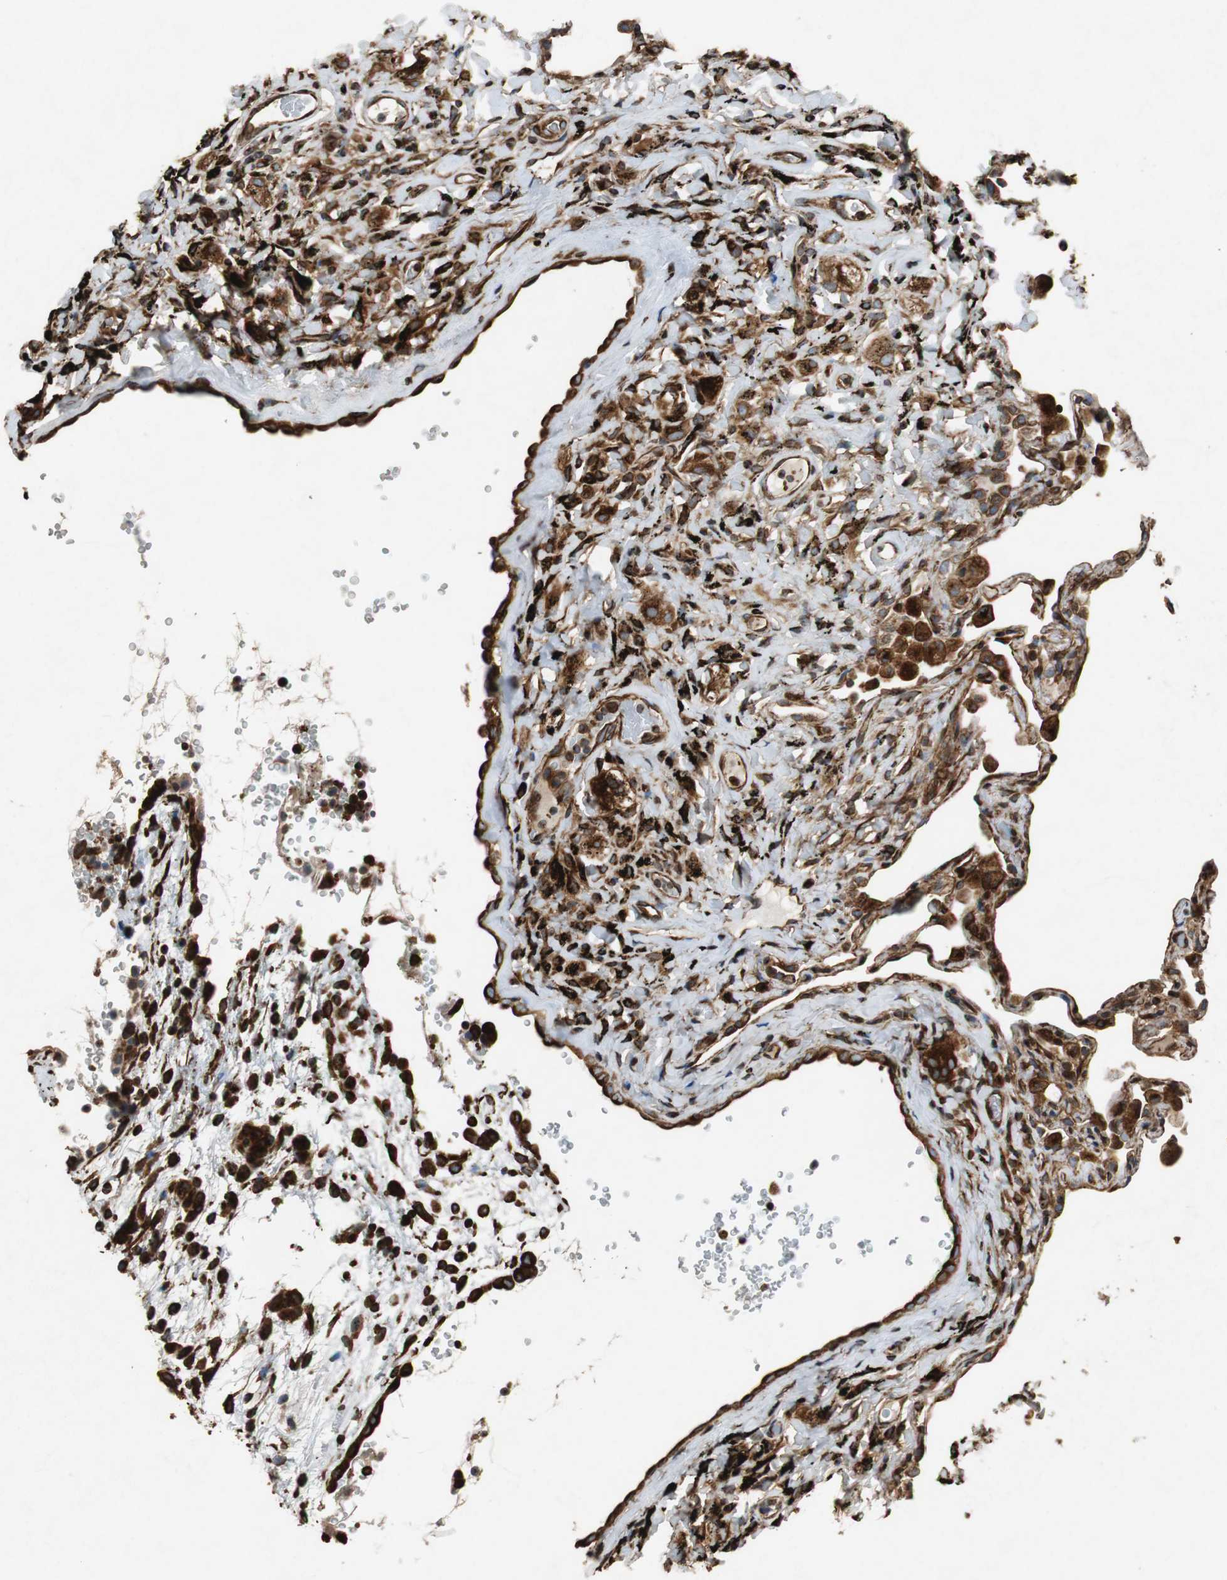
{"staining": {"intensity": "moderate", "quantity": "25%-75%", "location": "cytoplasmic/membranous"}, "tissue": "lung", "cell_type": "Alveolar cells", "image_type": "normal", "snomed": [{"axis": "morphology", "description": "Normal tissue, NOS"}, {"axis": "topography", "description": "Lung"}], "caption": "Lung stained with IHC displays moderate cytoplasmic/membranous positivity in approximately 25%-75% of alveolar cells. The protein is shown in brown color, while the nuclei are stained blue.", "gene": "TUBA4A", "patient": {"sex": "male", "age": 59}}